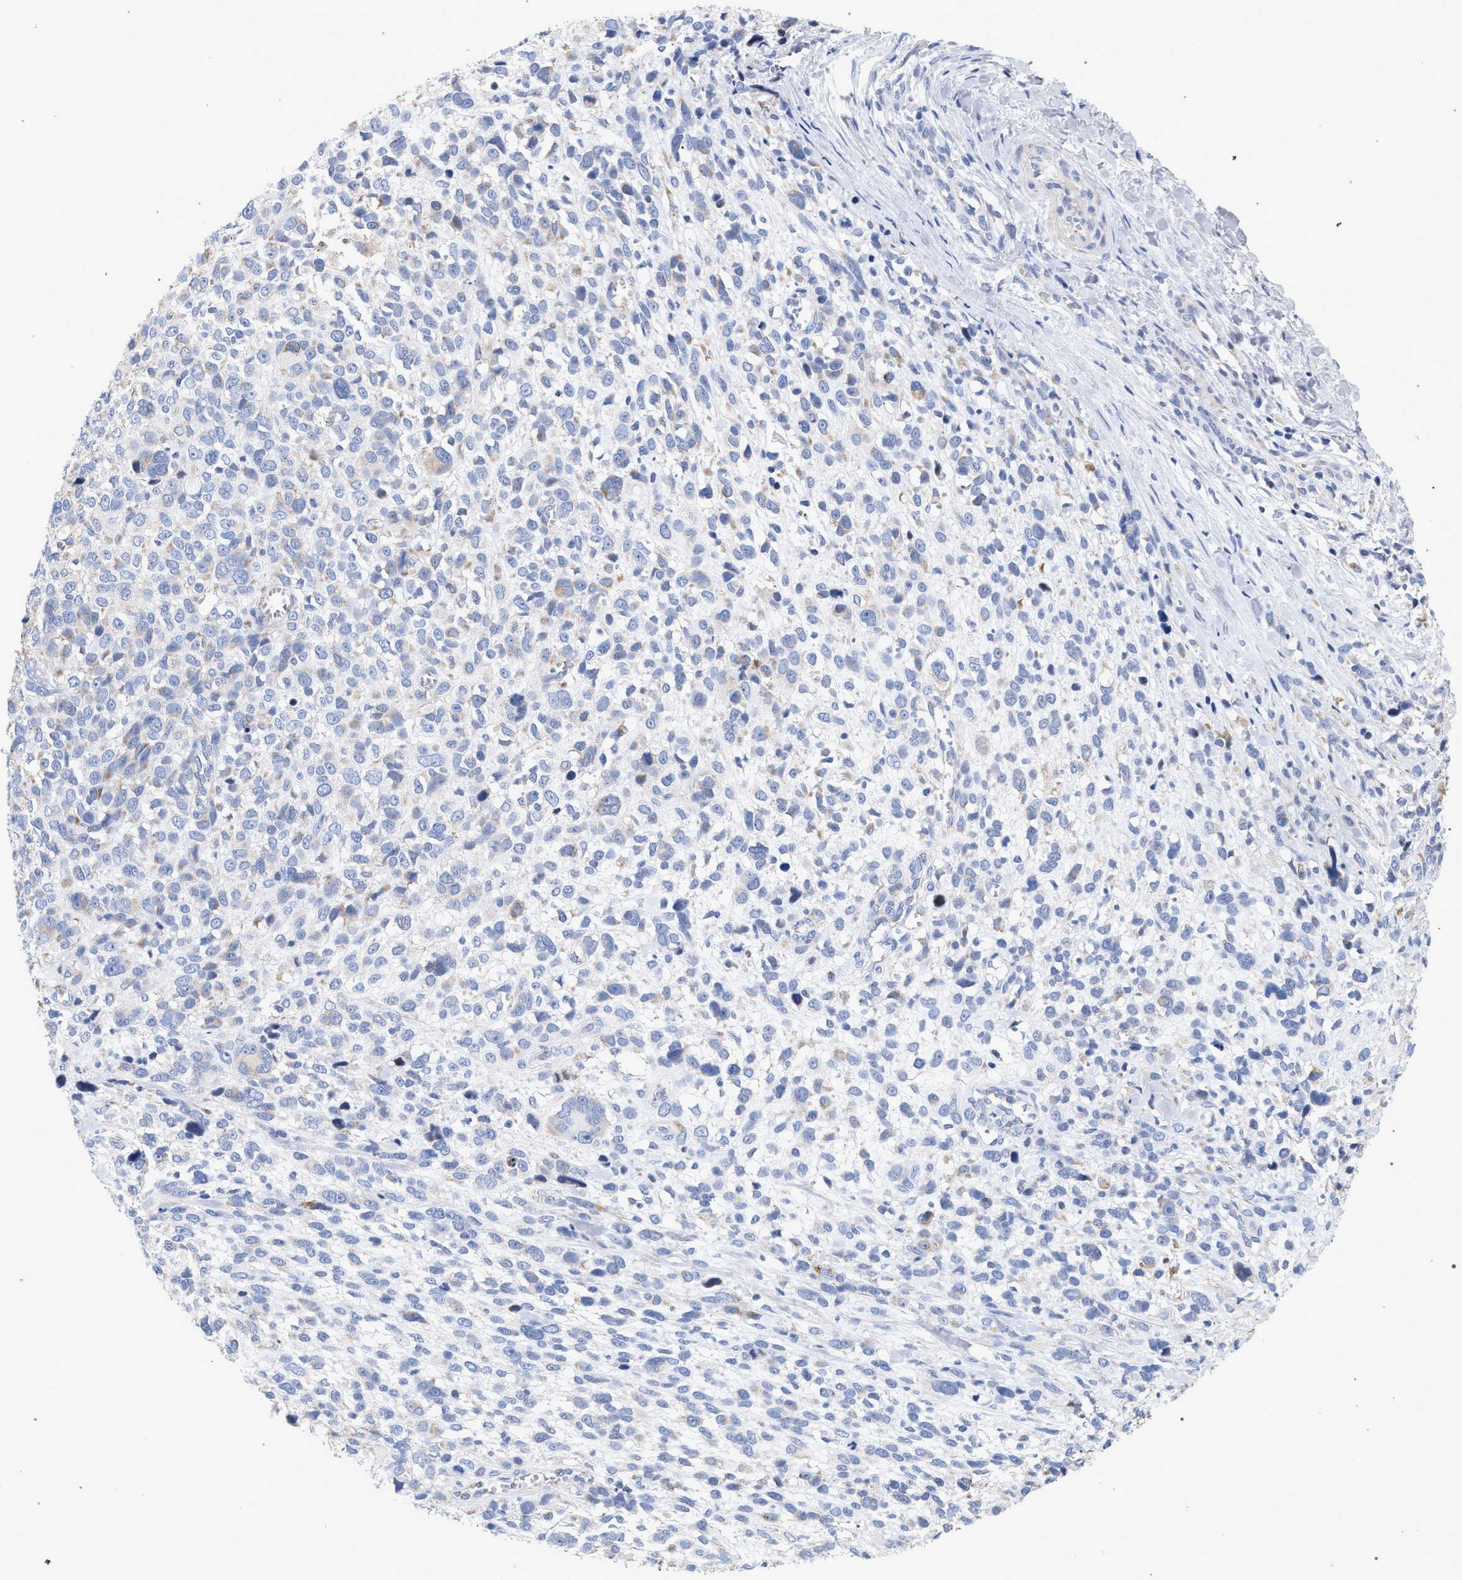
{"staining": {"intensity": "weak", "quantity": "<25%", "location": "cytoplasmic/membranous"}, "tissue": "melanoma", "cell_type": "Tumor cells", "image_type": "cancer", "snomed": [{"axis": "morphology", "description": "Malignant melanoma, NOS"}, {"axis": "topography", "description": "Skin"}], "caption": "High magnification brightfield microscopy of malignant melanoma stained with DAB (3,3'-diaminobenzidine) (brown) and counterstained with hematoxylin (blue): tumor cells show no significant positivity.", "gene": "ECI2", "patient": {"sex": "female", "age": 55}}